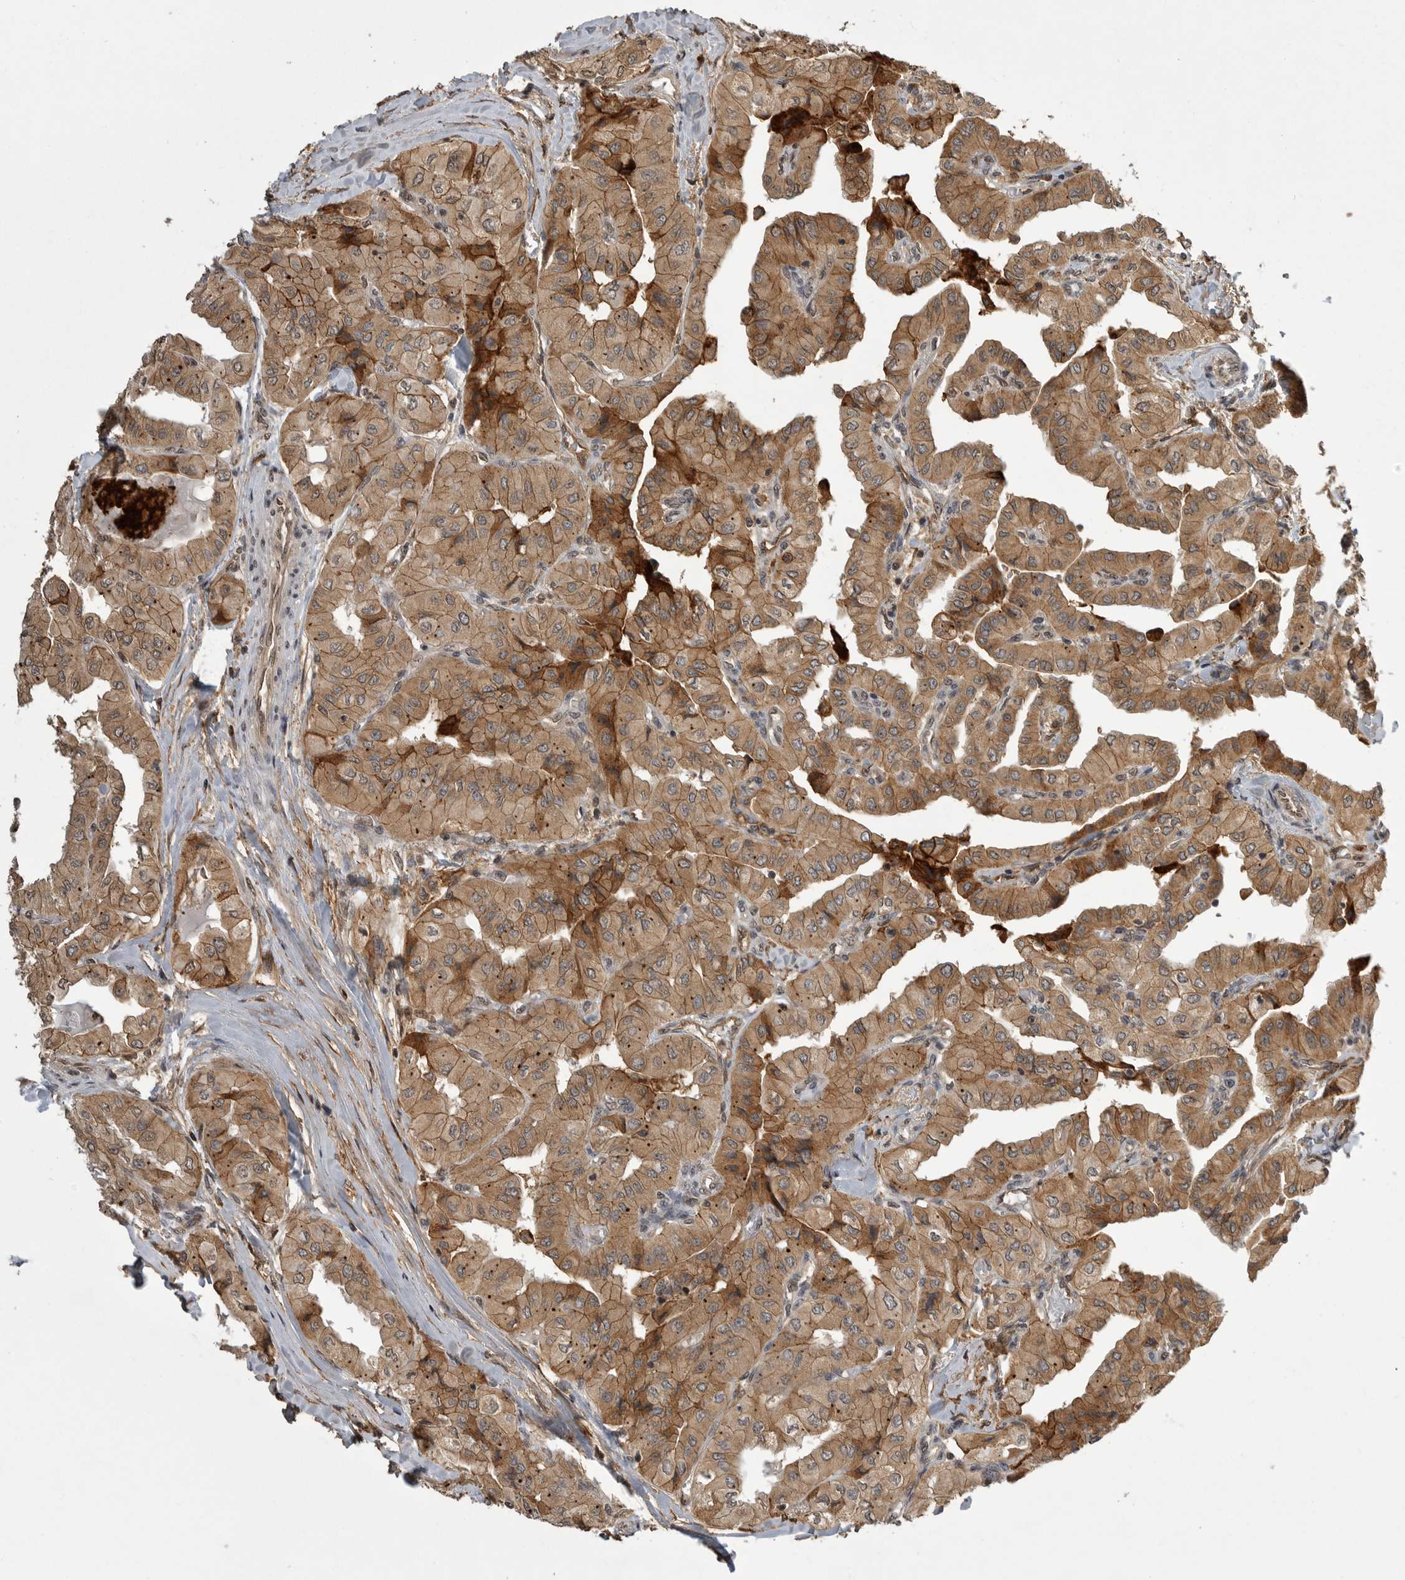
{"staining": {"intensity": "strong", "quantity": ">75%", "location": "cytoplasmic/membranous"}, "tissue": "thyroid cancer", "cell_type": "Tumor cells", "image_type": "cancer", "snomed": [{"axis": "morphology", "description": "Papillary adenocarcinoma, NOS"}, {"axis": "topography", "description": "Thyroid gland"}], "caption": "Immunohistochemical staining of thyroid cancer (papillary adenocarcinoma) demonstrates high levels of strong cytoplasmic/membranous positivity in approximately >75% of tumor cells. (Stains: DAB (3,3'-diaminobenzidine) in brown, nuclei in blue, Microscopy: brightfield microscopy at high magnification).", "gene": "NECTIN1", "patient": {"sex": "female", "age": 59}}